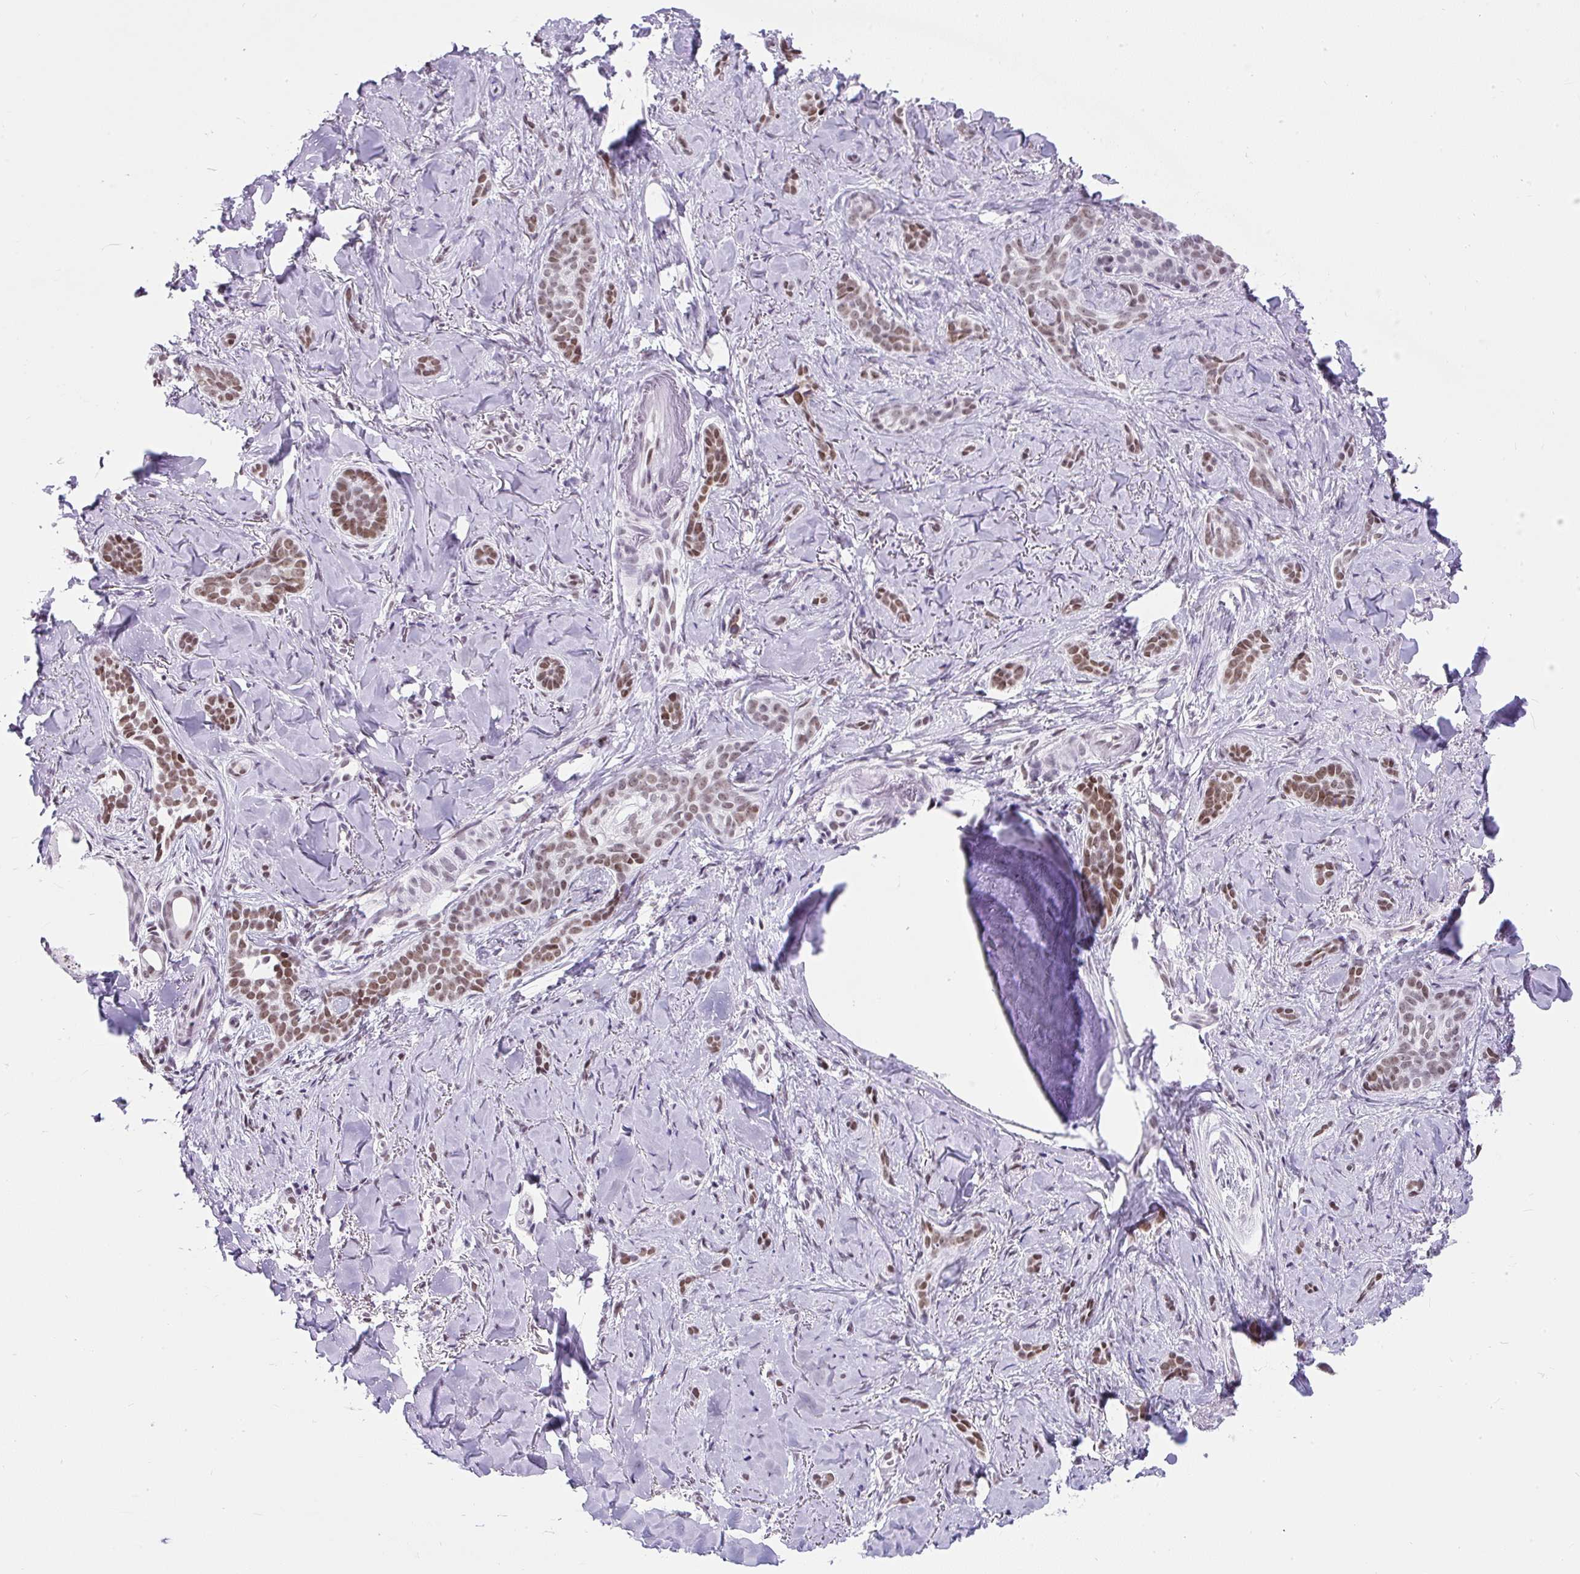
{"staining": {"intensity": "moderate", "quantity": ">75%", "location": "nuclear"}, "tissue": "skin cancer", "cell_type": "Tumor cells", "image_type": "cancer", "snomed": [{"axis": "morphology", "description": "Basal cell carcinoma"}, {"axis": "topography", "description": "Skin"}], "caption": "Skin cancer (basal cell carcinoma) tissue demonstrates moderate nuclear staining in approximately >75% of tumor cells, visualized by immunohistochemistry. The staining is performed using DAB brown chromogen to label protein expression. The nuclei are counter-stained blue using hematoxylin.", "gene": "PLCXD2", "patient": {"sex": "female", "age": 55}}